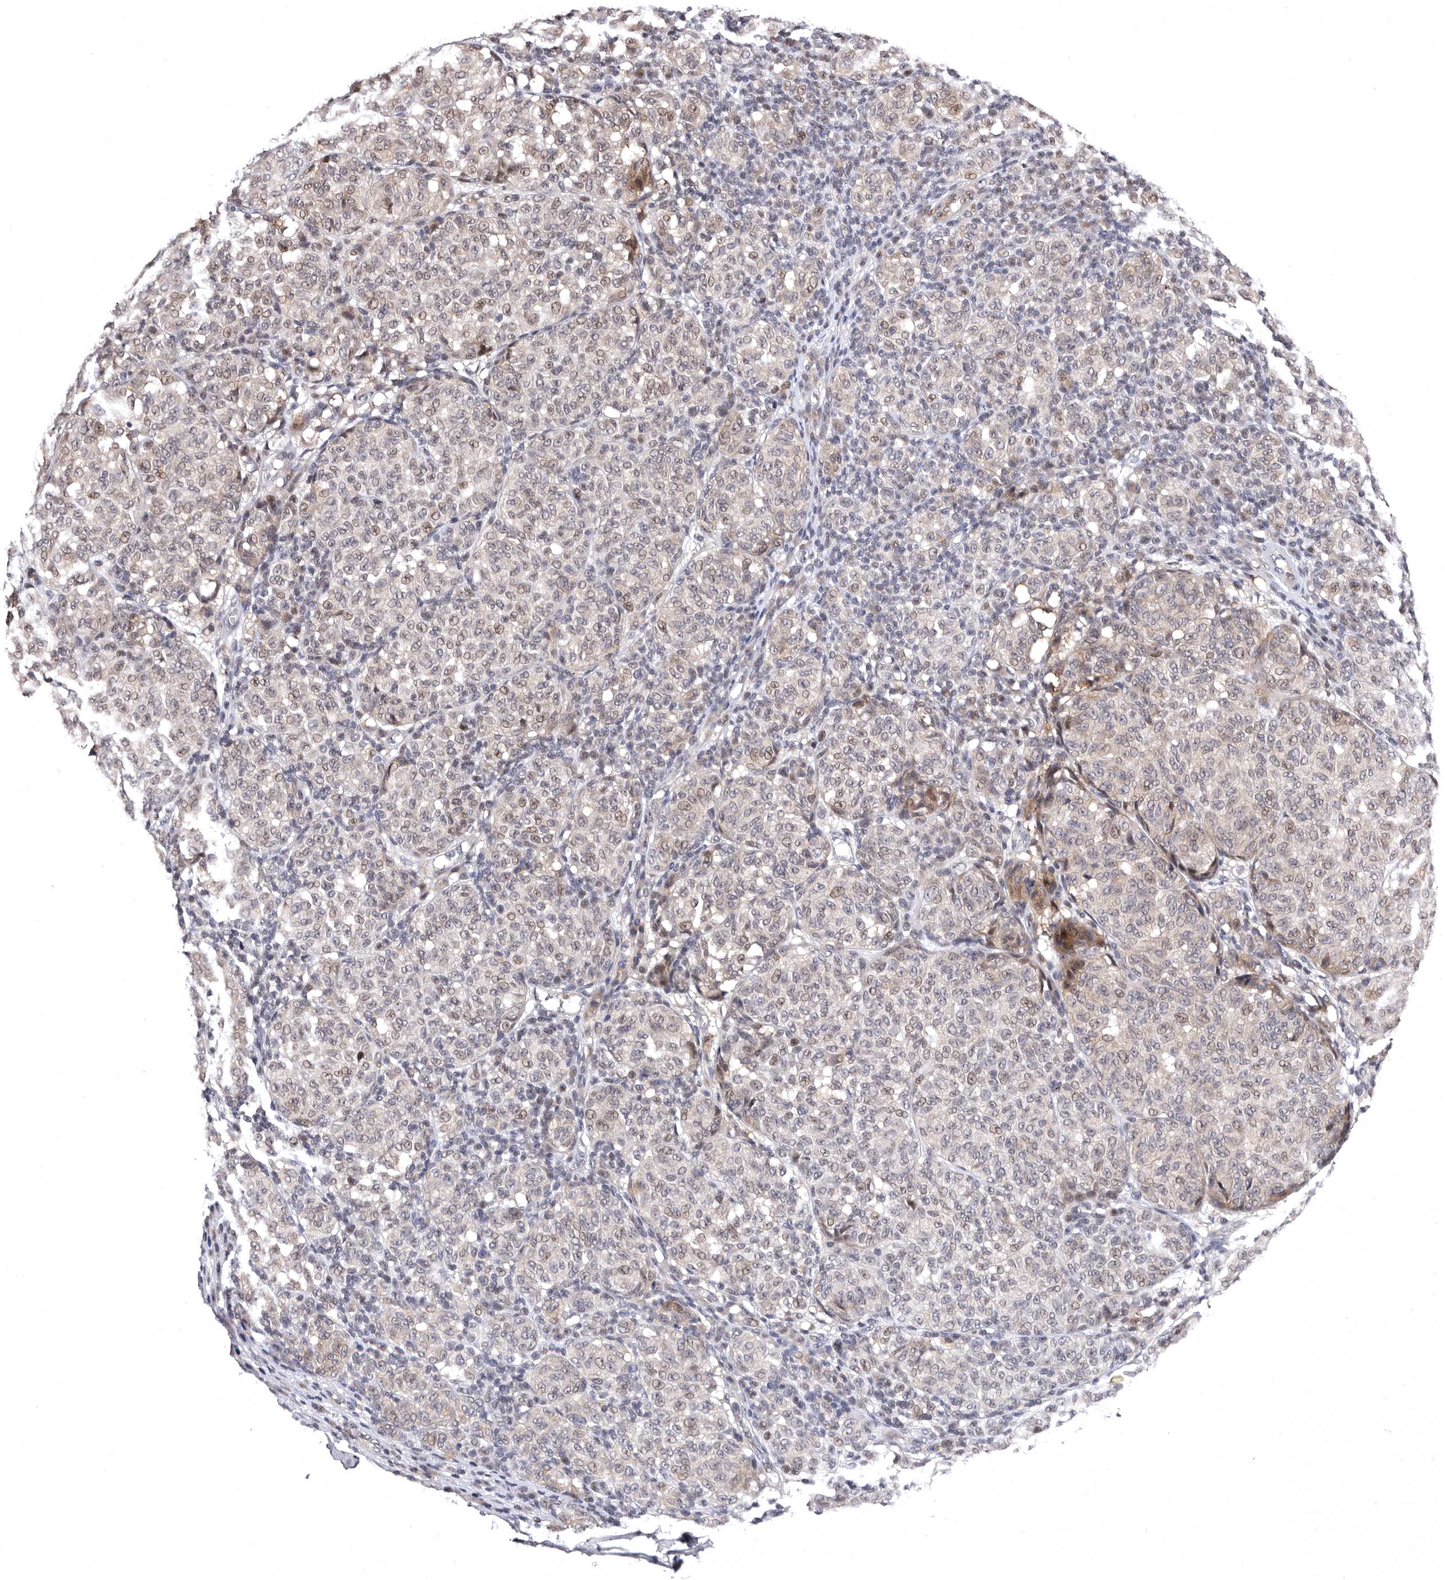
{"staining": {"intensity": "moderate", "quantity": "<25%", "location": "cytoplasmic/membranous"}, "tissue": "melanoma", "cell_type": "Tumor cells", "image_type": "cancer", "snomed": [{"axis": "morphology", "description": "Malignant melanoma, NOS"}, {"axis": "topography", "description": "Skin"}], "caption": "Human malignant melanoma stained with a brown dye demonstrates moderate cytoplasmic/membranous positive expression in about <25% of tumor cells.", "gene": "PHF20L1", "patient": {"sex": "male", "age": 59}}